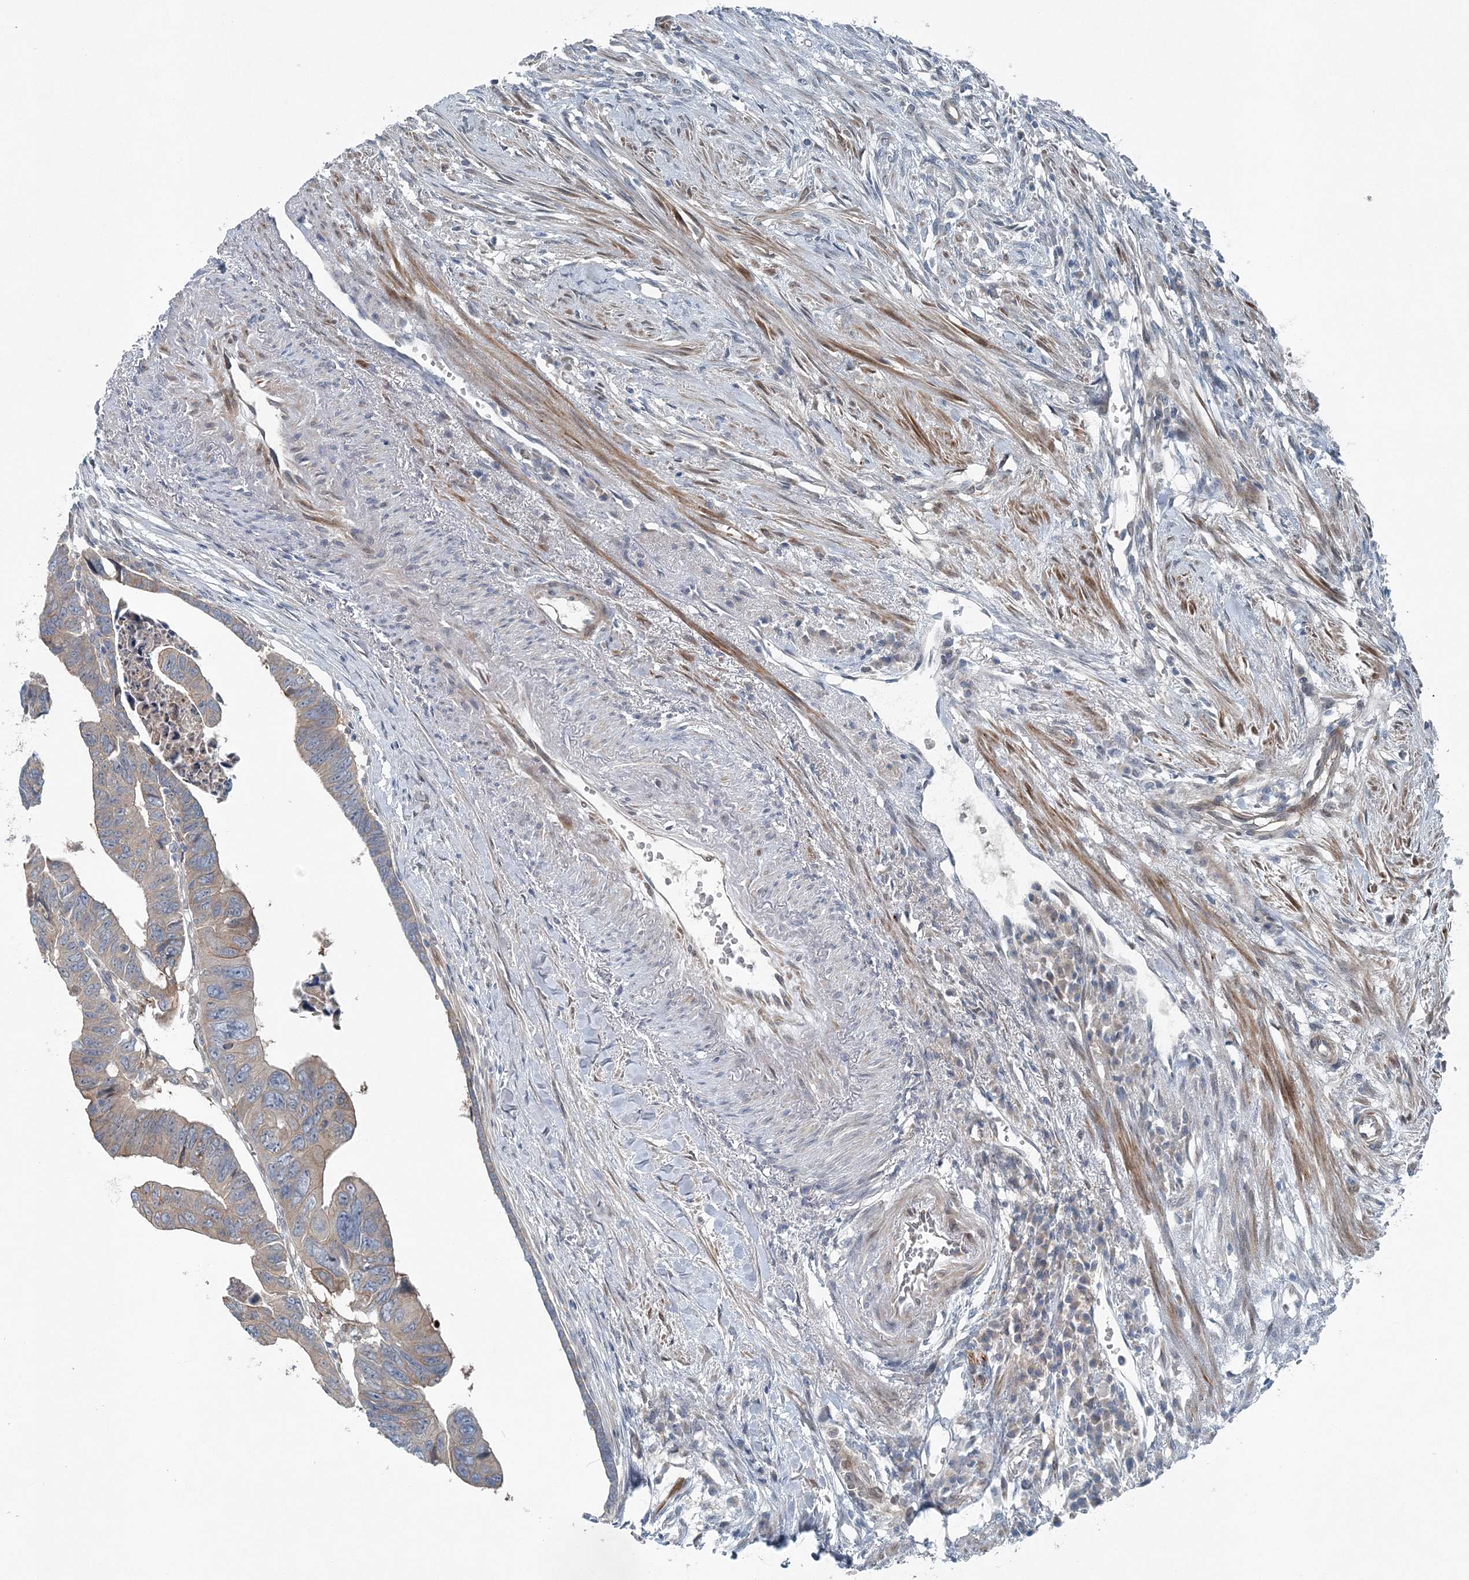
{"staining": {"intensity": "weak", "quantity": "25%-75%", "location": "cytoplasmic/membranous"}, "tissue": "colorectal cancer", "cell_type": "Tumor cells", "image_type": "cancer", "snomed": [{"axis": "morphology", "description": "Adenocarcinoma, NOS"}, {"axis": "topography", "description": "Rectum"}], "caption": "Weak cytoplasmic/membranous positivity is appreciated in approximately 25%-75% of tumor cells in colorectal cancer (adenocarcinoma).", "gene": "KIAA1586", "patient": {"sex": "female", "age": 65}}